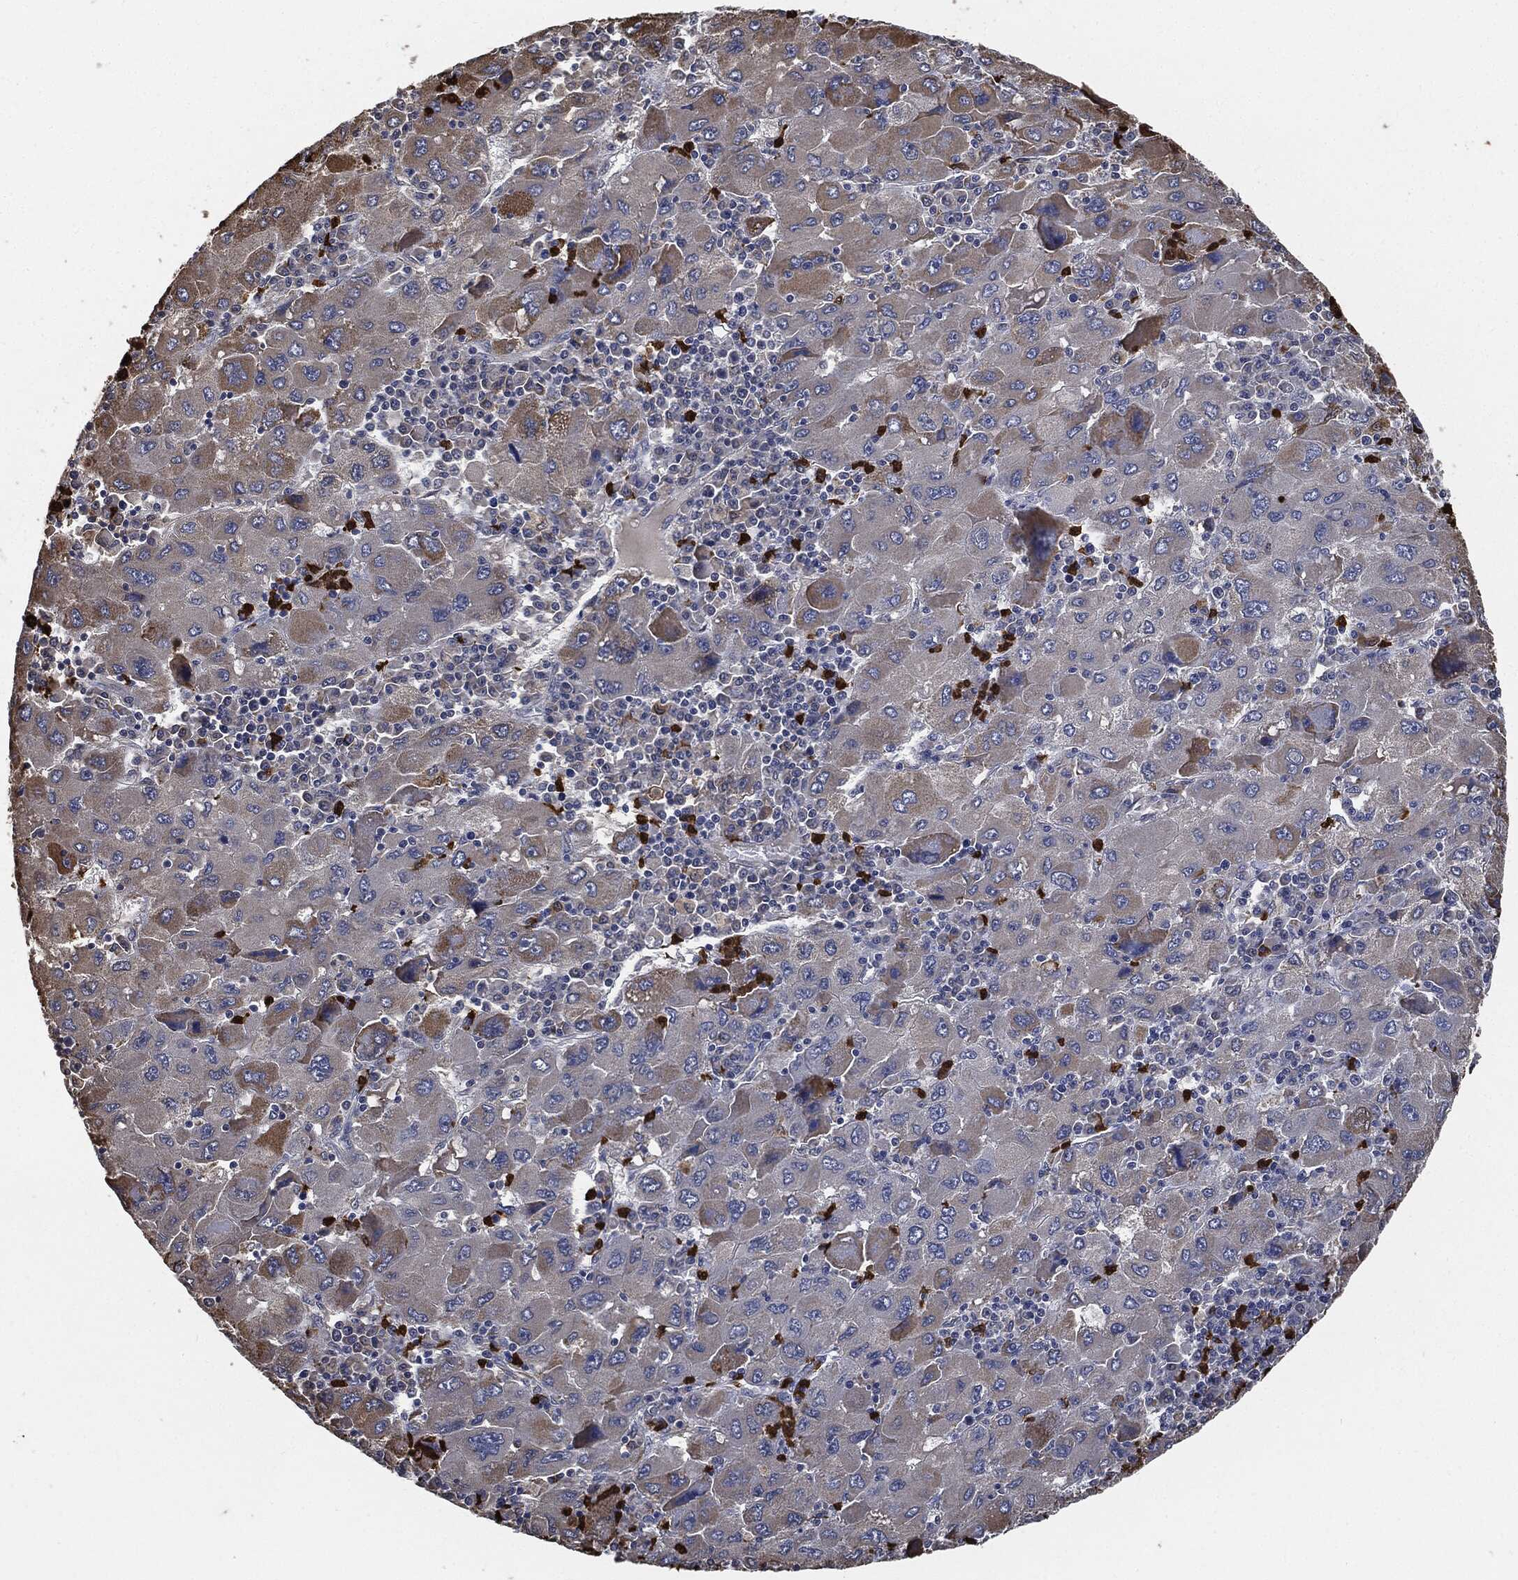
{"staining": {"intensity": "moderate", "quantity": "<25%", "location": "cytoplasmic/membranous"}, "tissue": "liver cancer", "cell_type": "Tumor cells", "image_type": "cancer", "snomed": [{"axis": "morphology", "description": "Carcinoma, Hepatocellular, NOS"}, {"axis": "topography", "description": "Liver"}], "caption": "Liver hepatocellular carcinoma stained with DAB (3,3'-diaminobenzidine) immunohistochemistry (IHC) reveals low levels of moderate cytoplasmic/membranous positivity in approximately <25% of tumor cells.", "gene": "S100A9", "patient": {"sex": "male", "age": 75}}